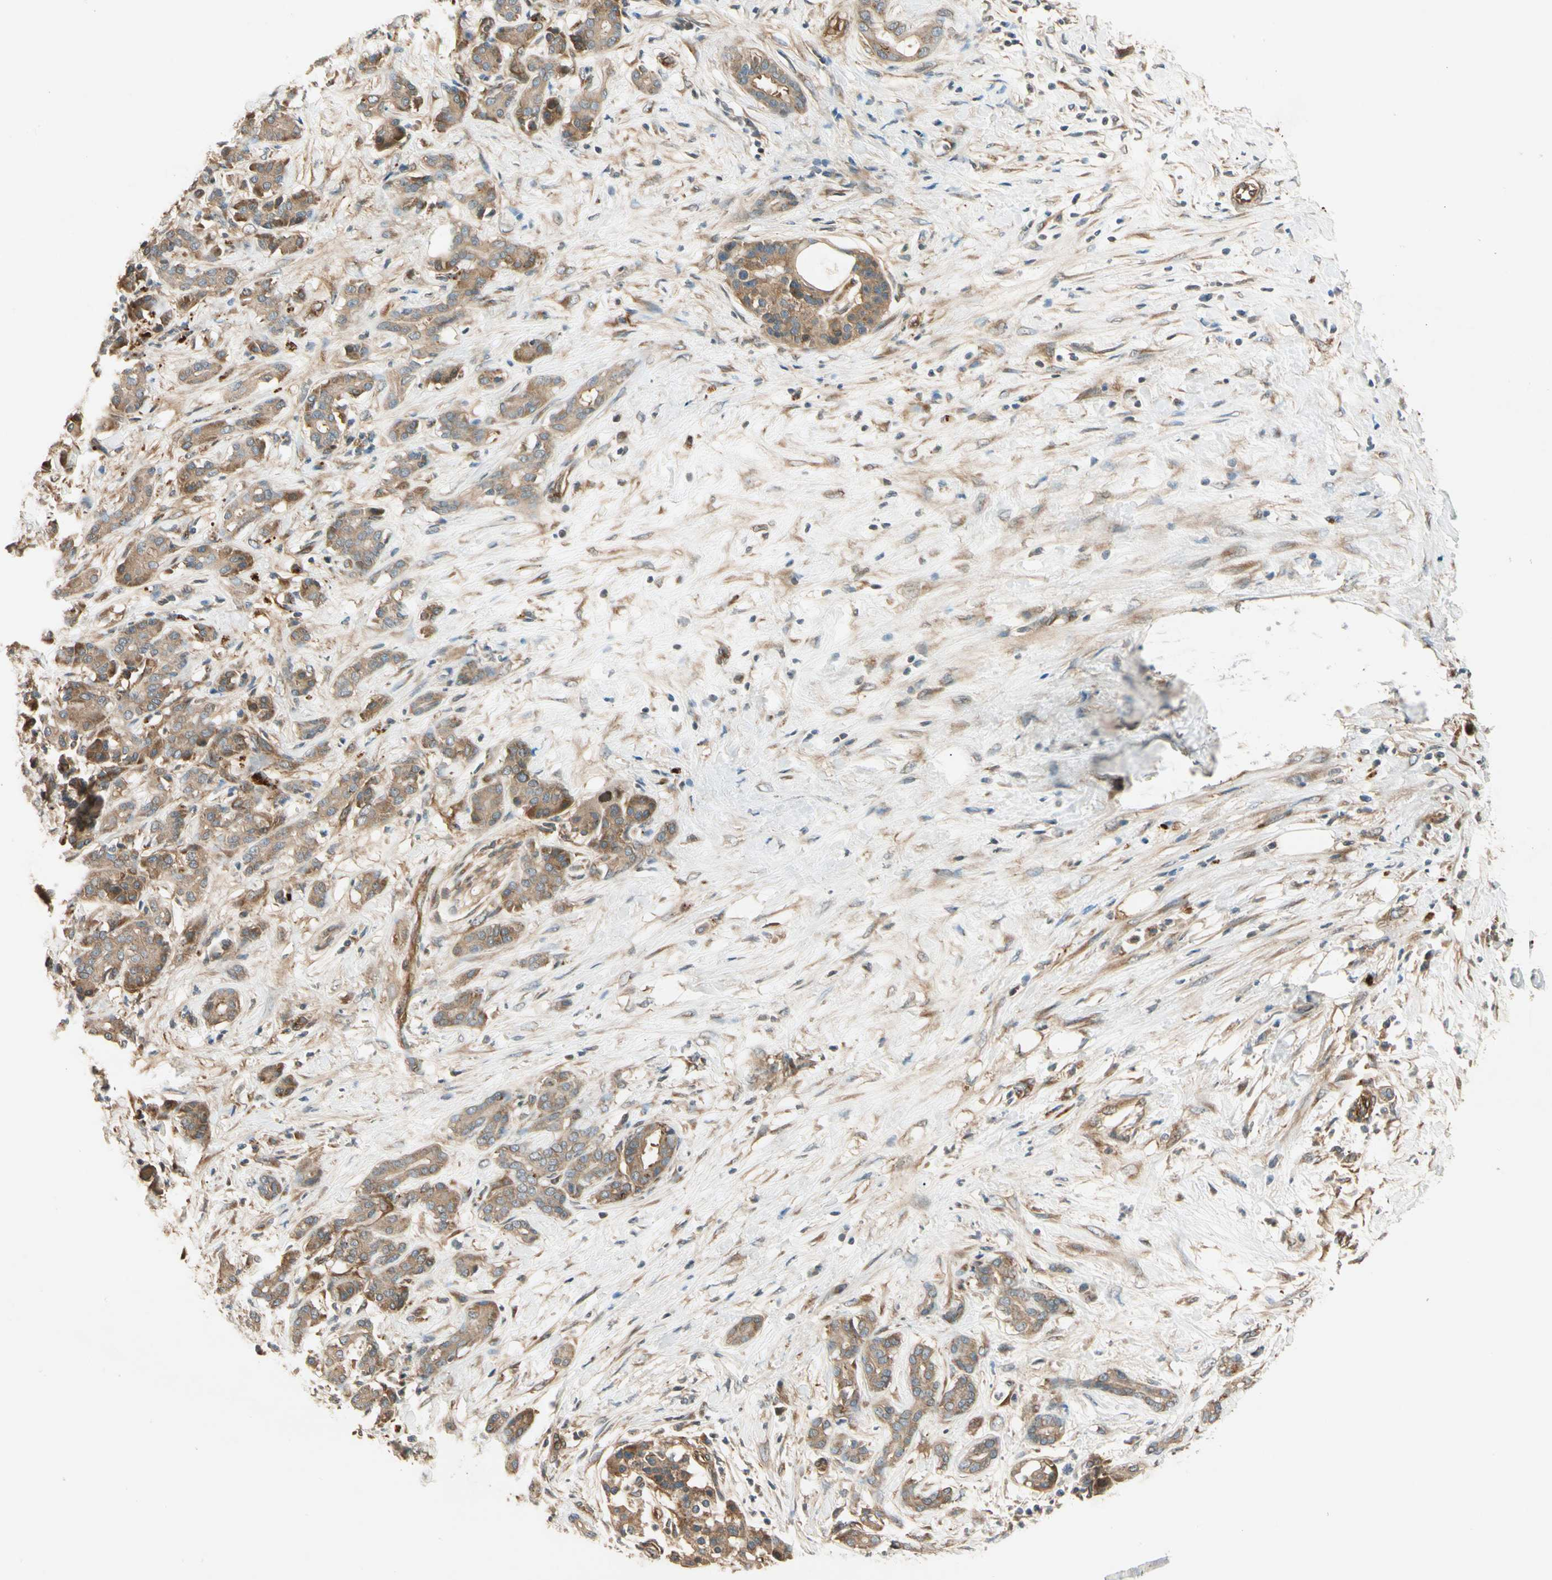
{"staining": {"intensity": "moderate", "quantity": "<25%", "location": "cytoplasmic/membranous"}, "tissue": "pancreatic cancer", "cell_type": "Tumor cells", "image_type": "cancer", "snomed": [{"axis": "morphology", "description": "Adenocarcinoma, NOS"}, {"axis": "topography", "description": "Pancreas"}], "caption": "Protein staining of pancreatic adenocarcinoma tissue exhibits moderate cytoplasmic/membranous staining in approximately <25% of tumor cells. (DAB (3,3'-diaminobenzidine) = brown stain, brightfield microscopy at high magnification).", "gene": "ROCK2", "patient": {"sex": "male", "age": 41}}